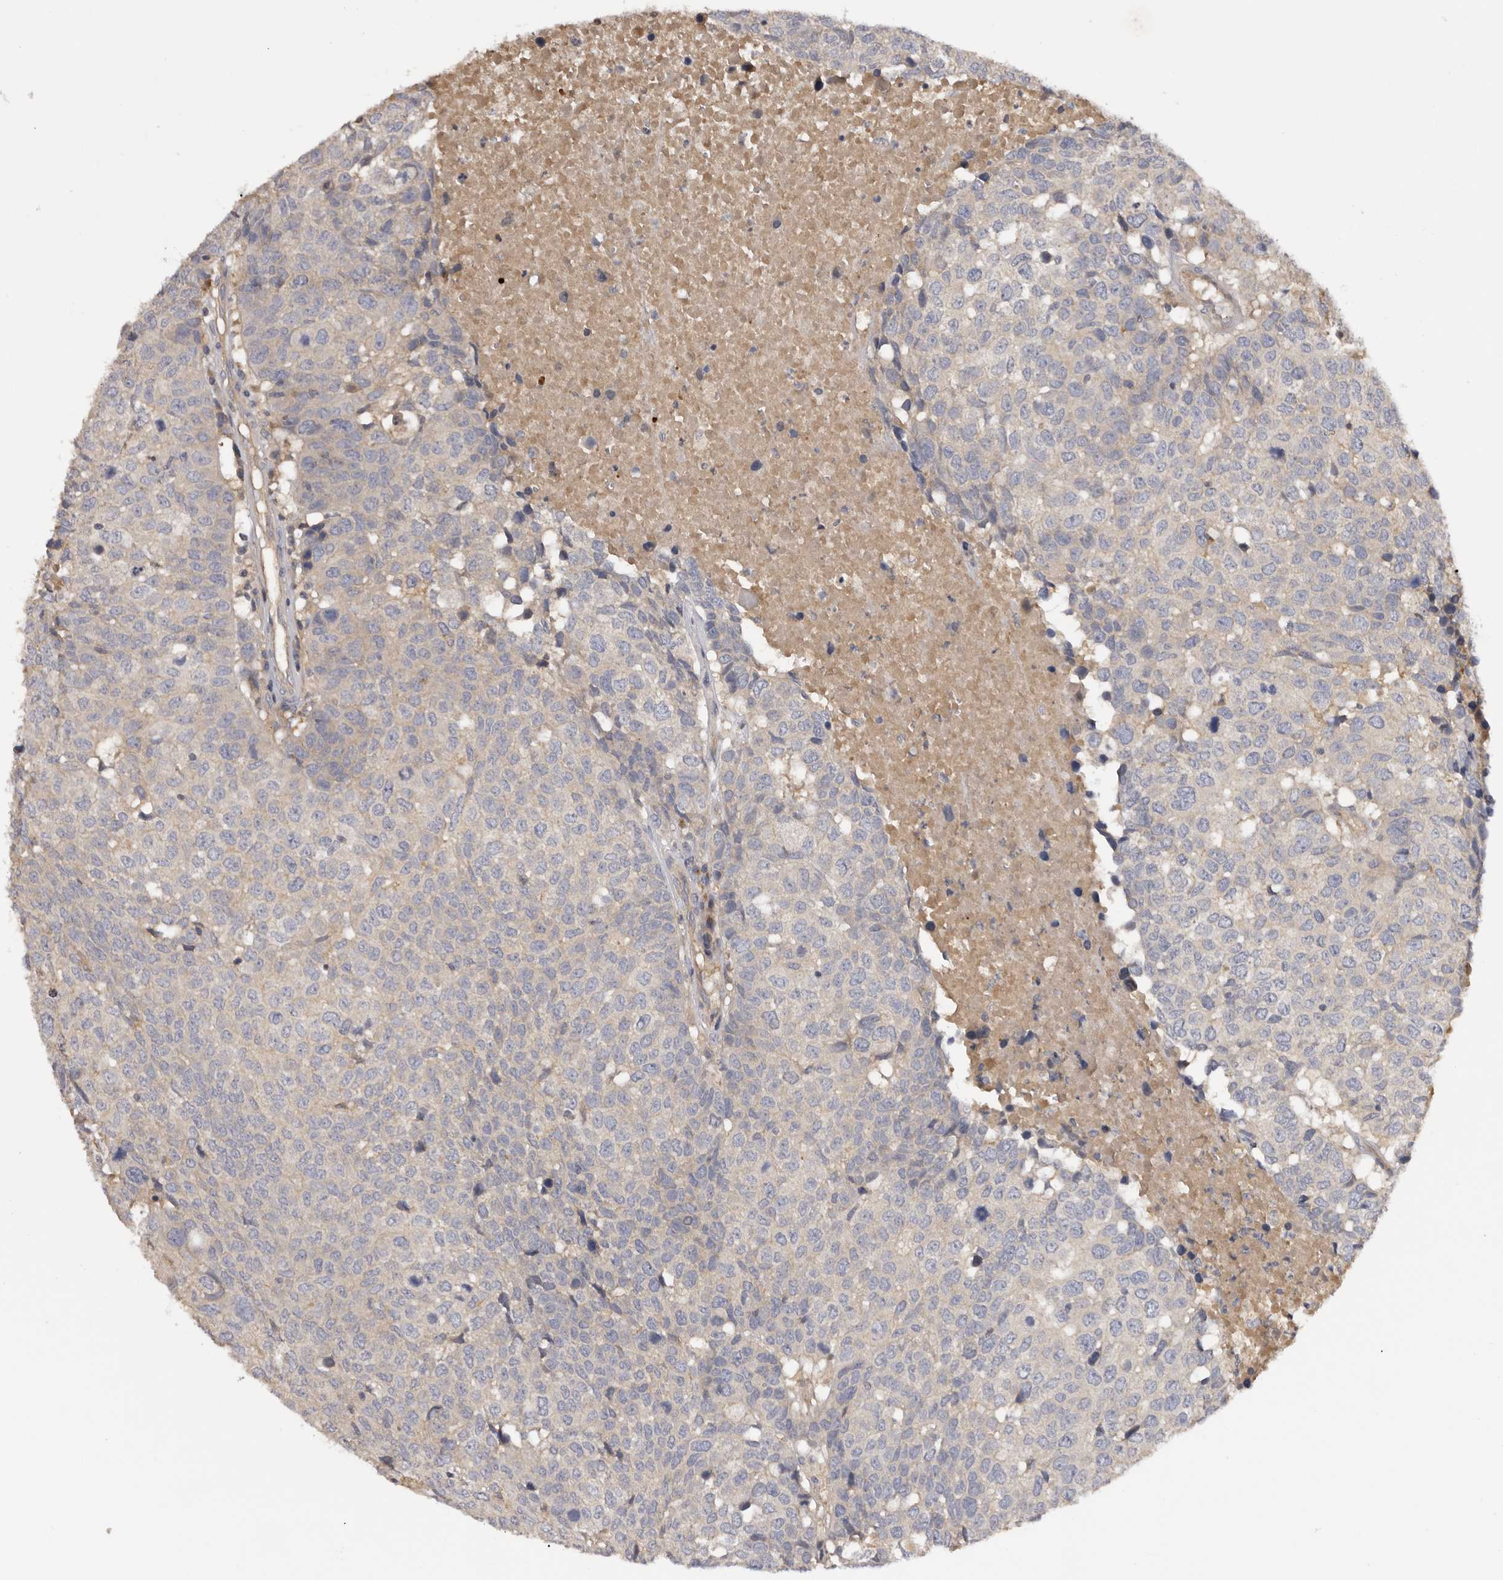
{"staining": {"intensity": "negative", "quantity": "none", "location": "none"}, "tissue": "head and neck cancer", "cell_type": "Tumor cells", "image_type": "cancer", "snomed": [{"axis": "morphology", "description": "Squamous cell carcinoma, NOS"}, {"axis": "topography", "description": "Head-Neck"}], "caption": "Tumor cells are negative for brown protein staining in squamous cell carcinoma (head and neck).", "gene": "INKA2", "patient": {"sex": "male", "age": 66}}